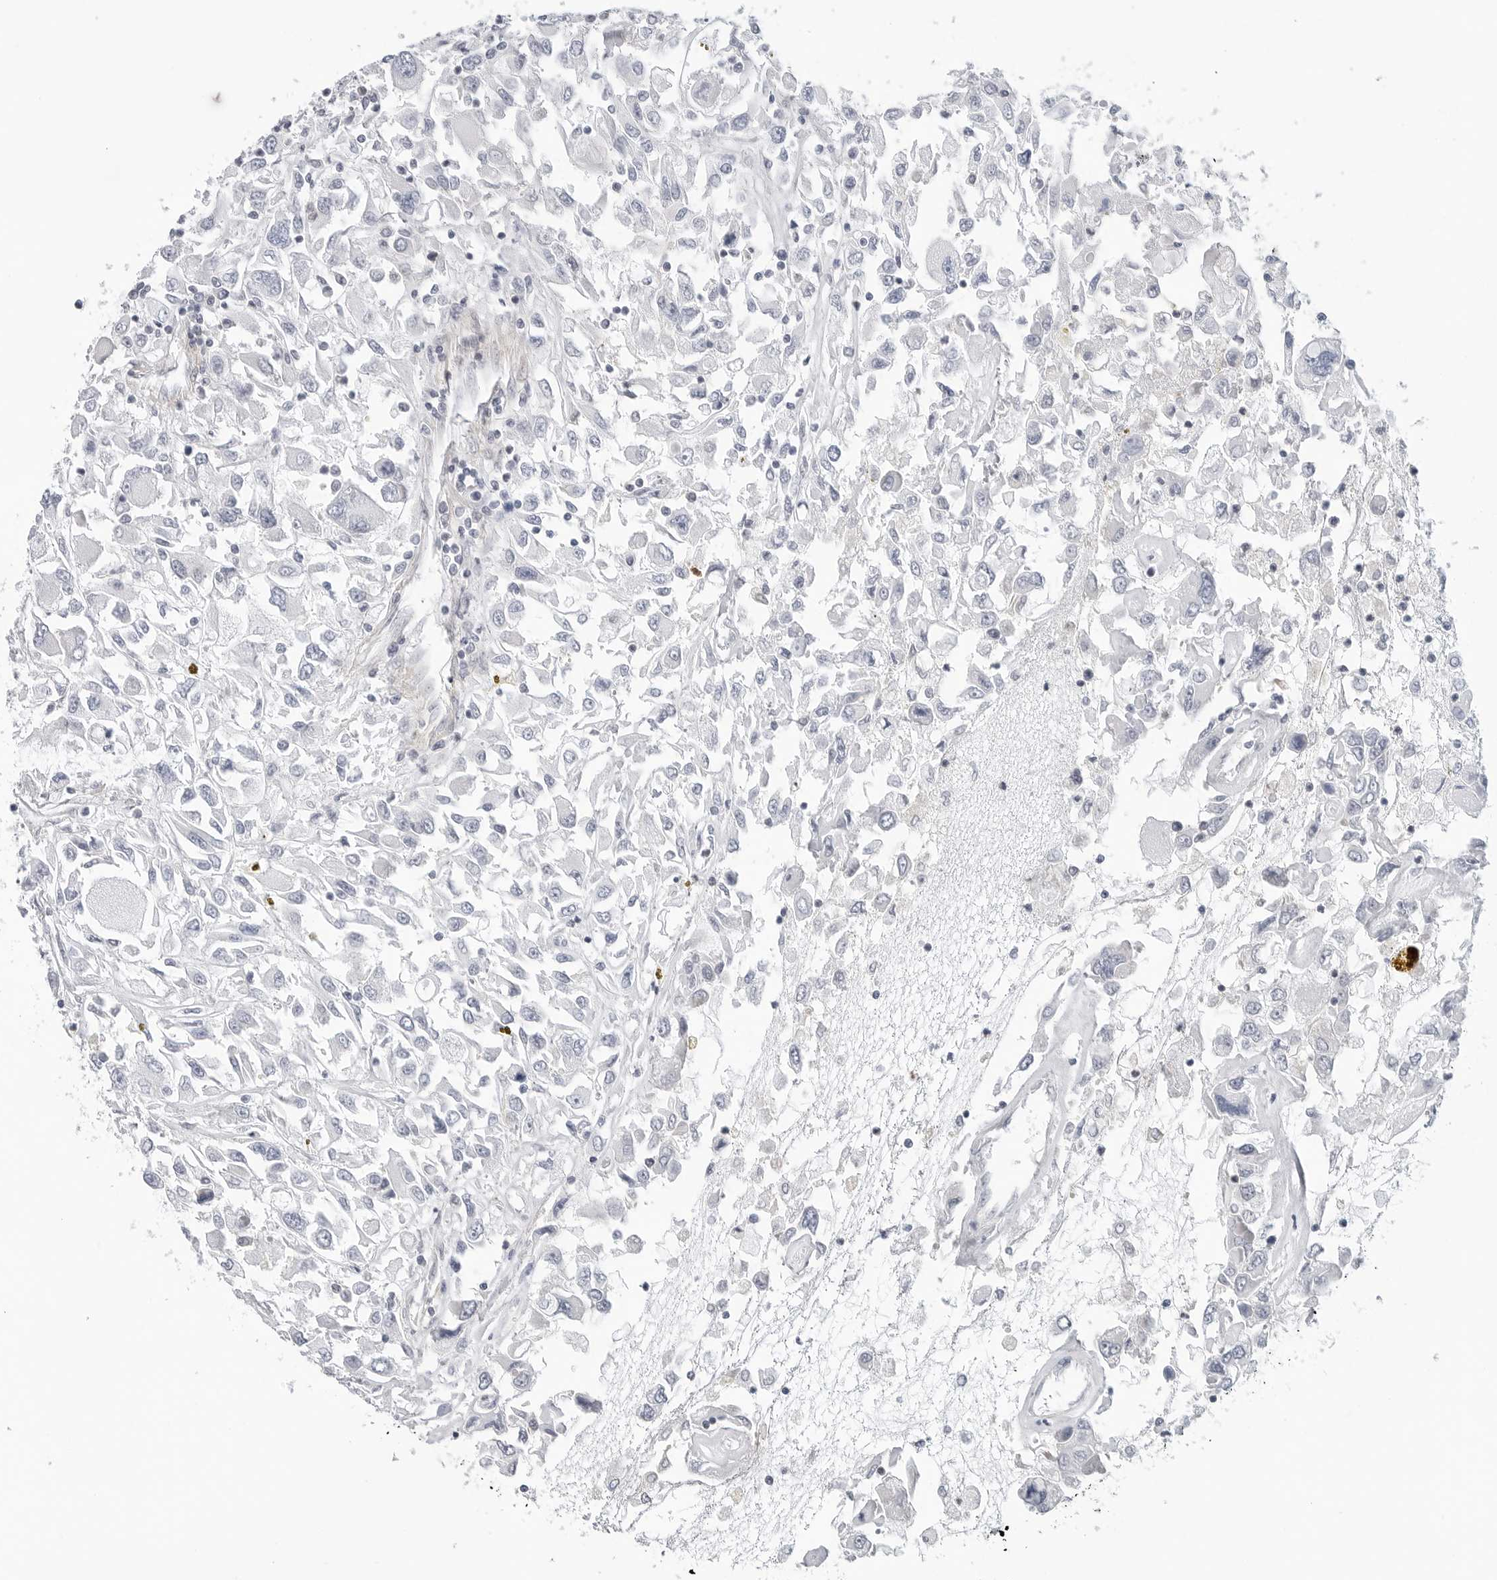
{"staining": {"intensity": "negative", "quantity": "none", "location": "none"}, "tissue": "renal cancer", "cell_type": "Tumor cells", "image_type": "cancer", "snomed": [{"axis": "morphology", "description": "Adenocarcinoma, NOS"}, {"axis": "topography", "description": "Kidney"}], "caption": "Renal cancer (adenocarcinoma) stained for a protein using immunohistochemistry (IHC) displays no staining tumor cells.", "gene": "STXBP3", "patient": {"sex": "female", "age": 52}}